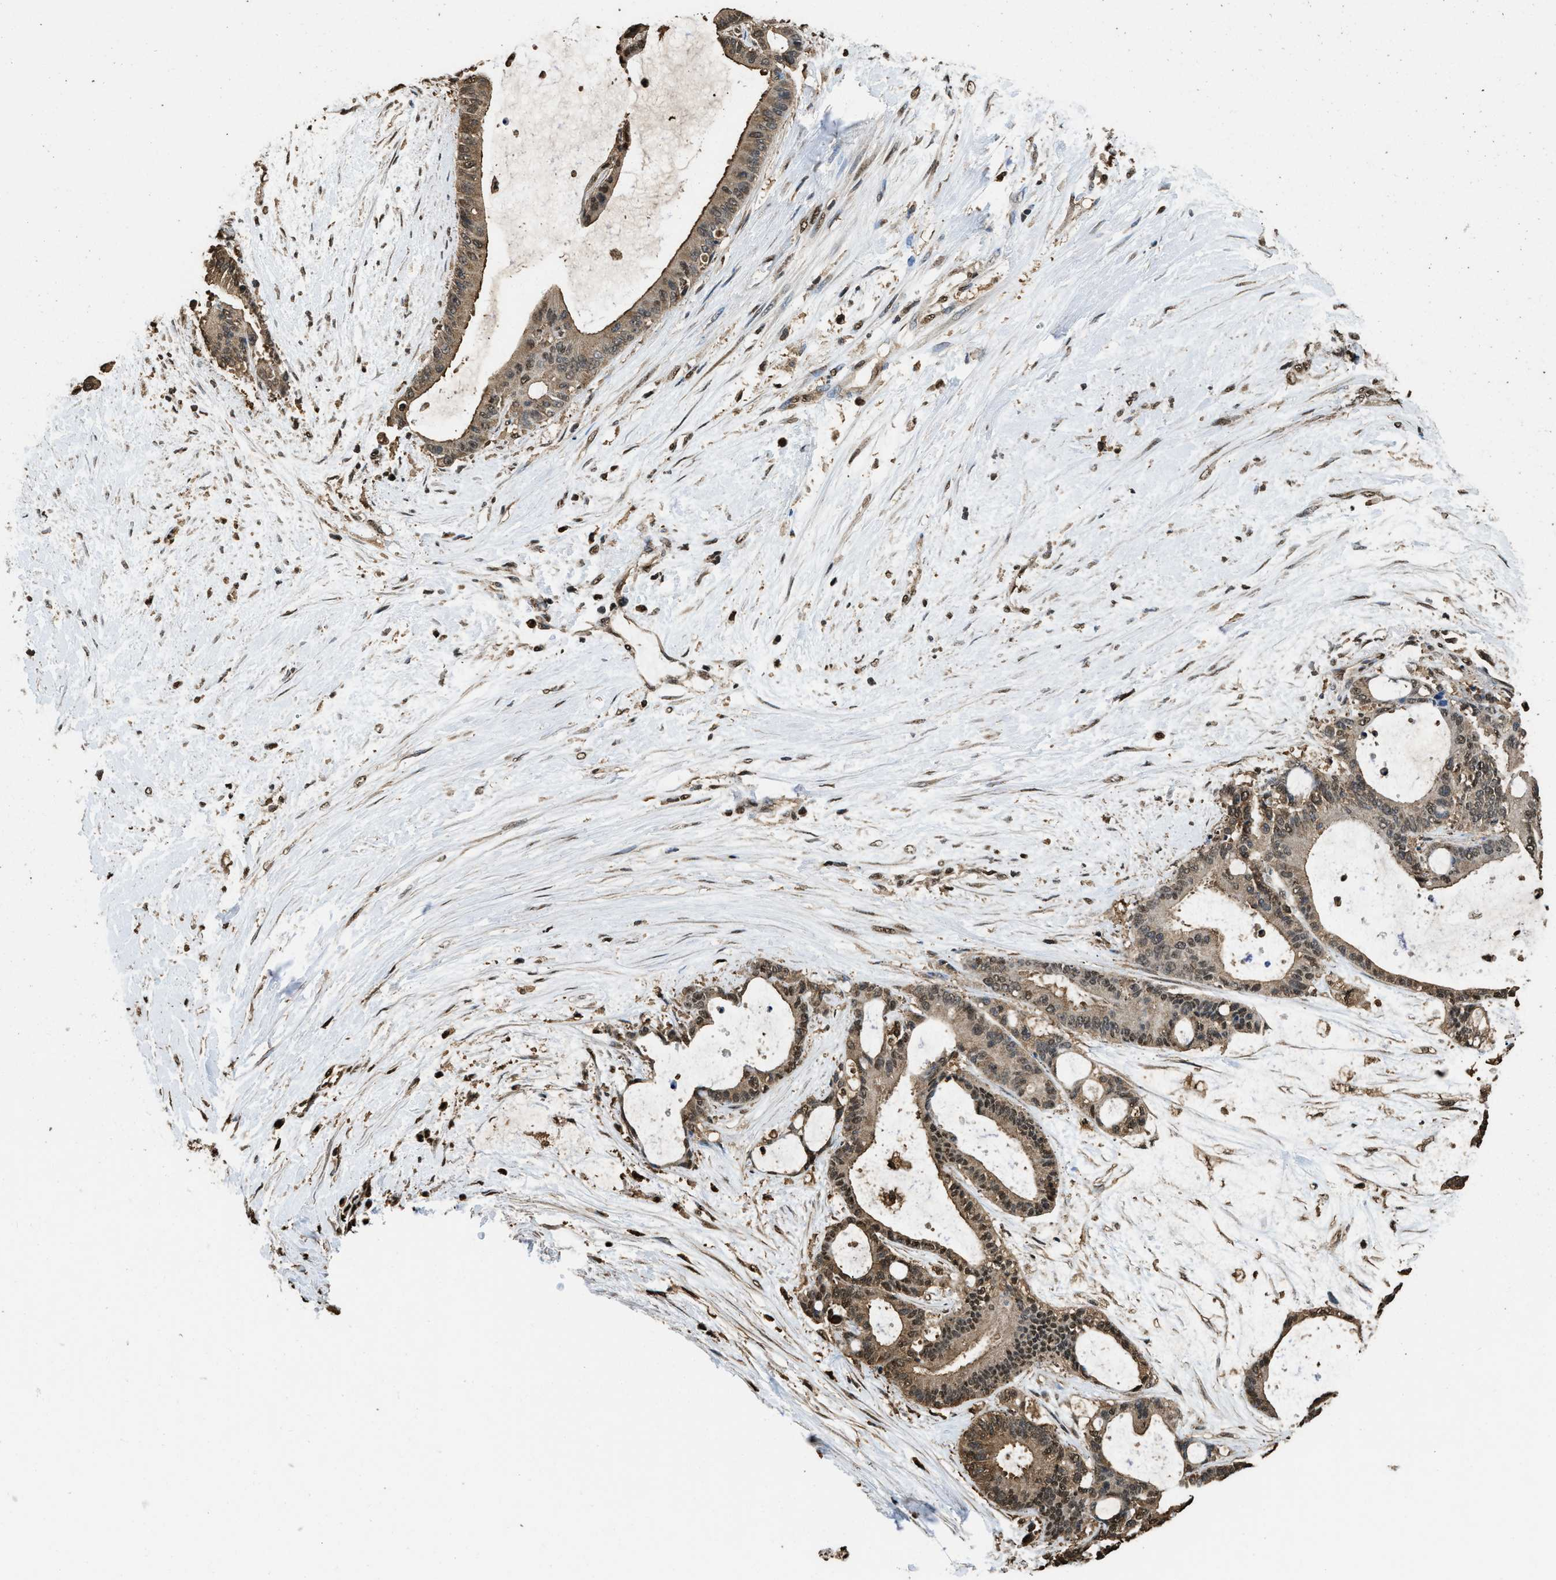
{"staining": {"intensity": "moderate", "quantity": ">75%", "location": "cytoplasmic/membranous,nuclear"}, "tissue": "liver cancer", "cell_type": "Tumor cells", "image_type": "cancer", "snomed": [{"axis": "morphology", "description": "Cholangiocarcinoma"}, {"axis": "topography", "description": "Liver"}], "caption": "Brown immunohistochemical staining in liver cholangiocarcinoma shows moderate cytoplasmic/membranous and nuclear staining in about >75% of tumor cells.", "gene": "GAPDH", "patient": {"sex": "female", "age": 73}}